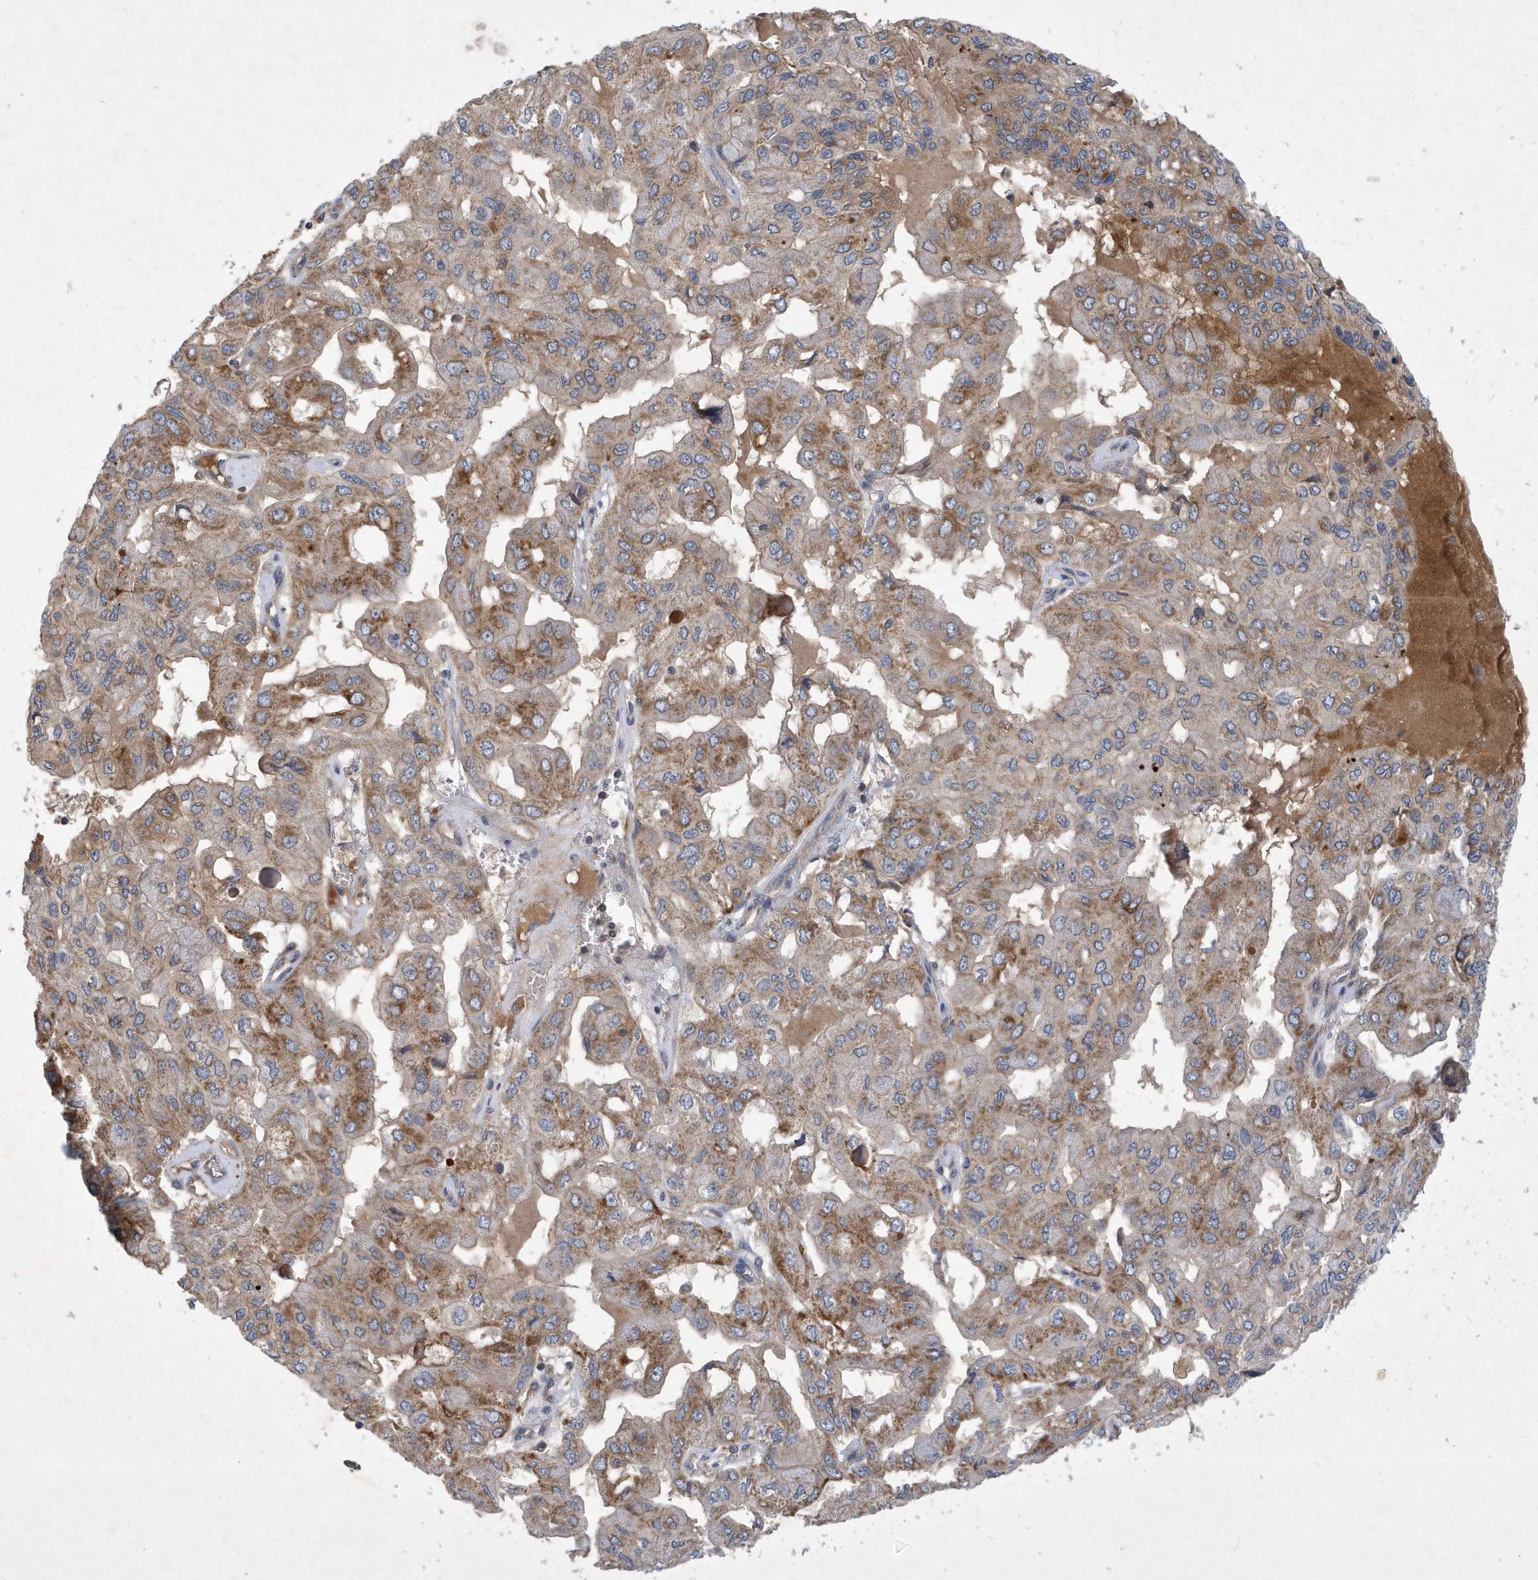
{"staining": {"intensity": "moderate", "quantity": "25%-75%", "location": "cytoplasmic/membranous"}, "tissue": "pancreatic cancer", "cell_type": "Tumor cells", "image_type": "cancer", "snomed": [{"axis": "morphology", "description": "Adenocarcinoma, NOS"}, {"axis": "topography", "description": "Pancreas"}], "caption": "The immunohistochemical stain labels moderate cytoplasmic/membranous expression in tumor cells of pancreatic adenocarcinoma tissue. The staining was performed using DAB, with brown indicating positive protein expression. Nuclei are stained blue with hematoxylin.", "gene": "STK19", "patient": {"sex": "male", "age": 51}}